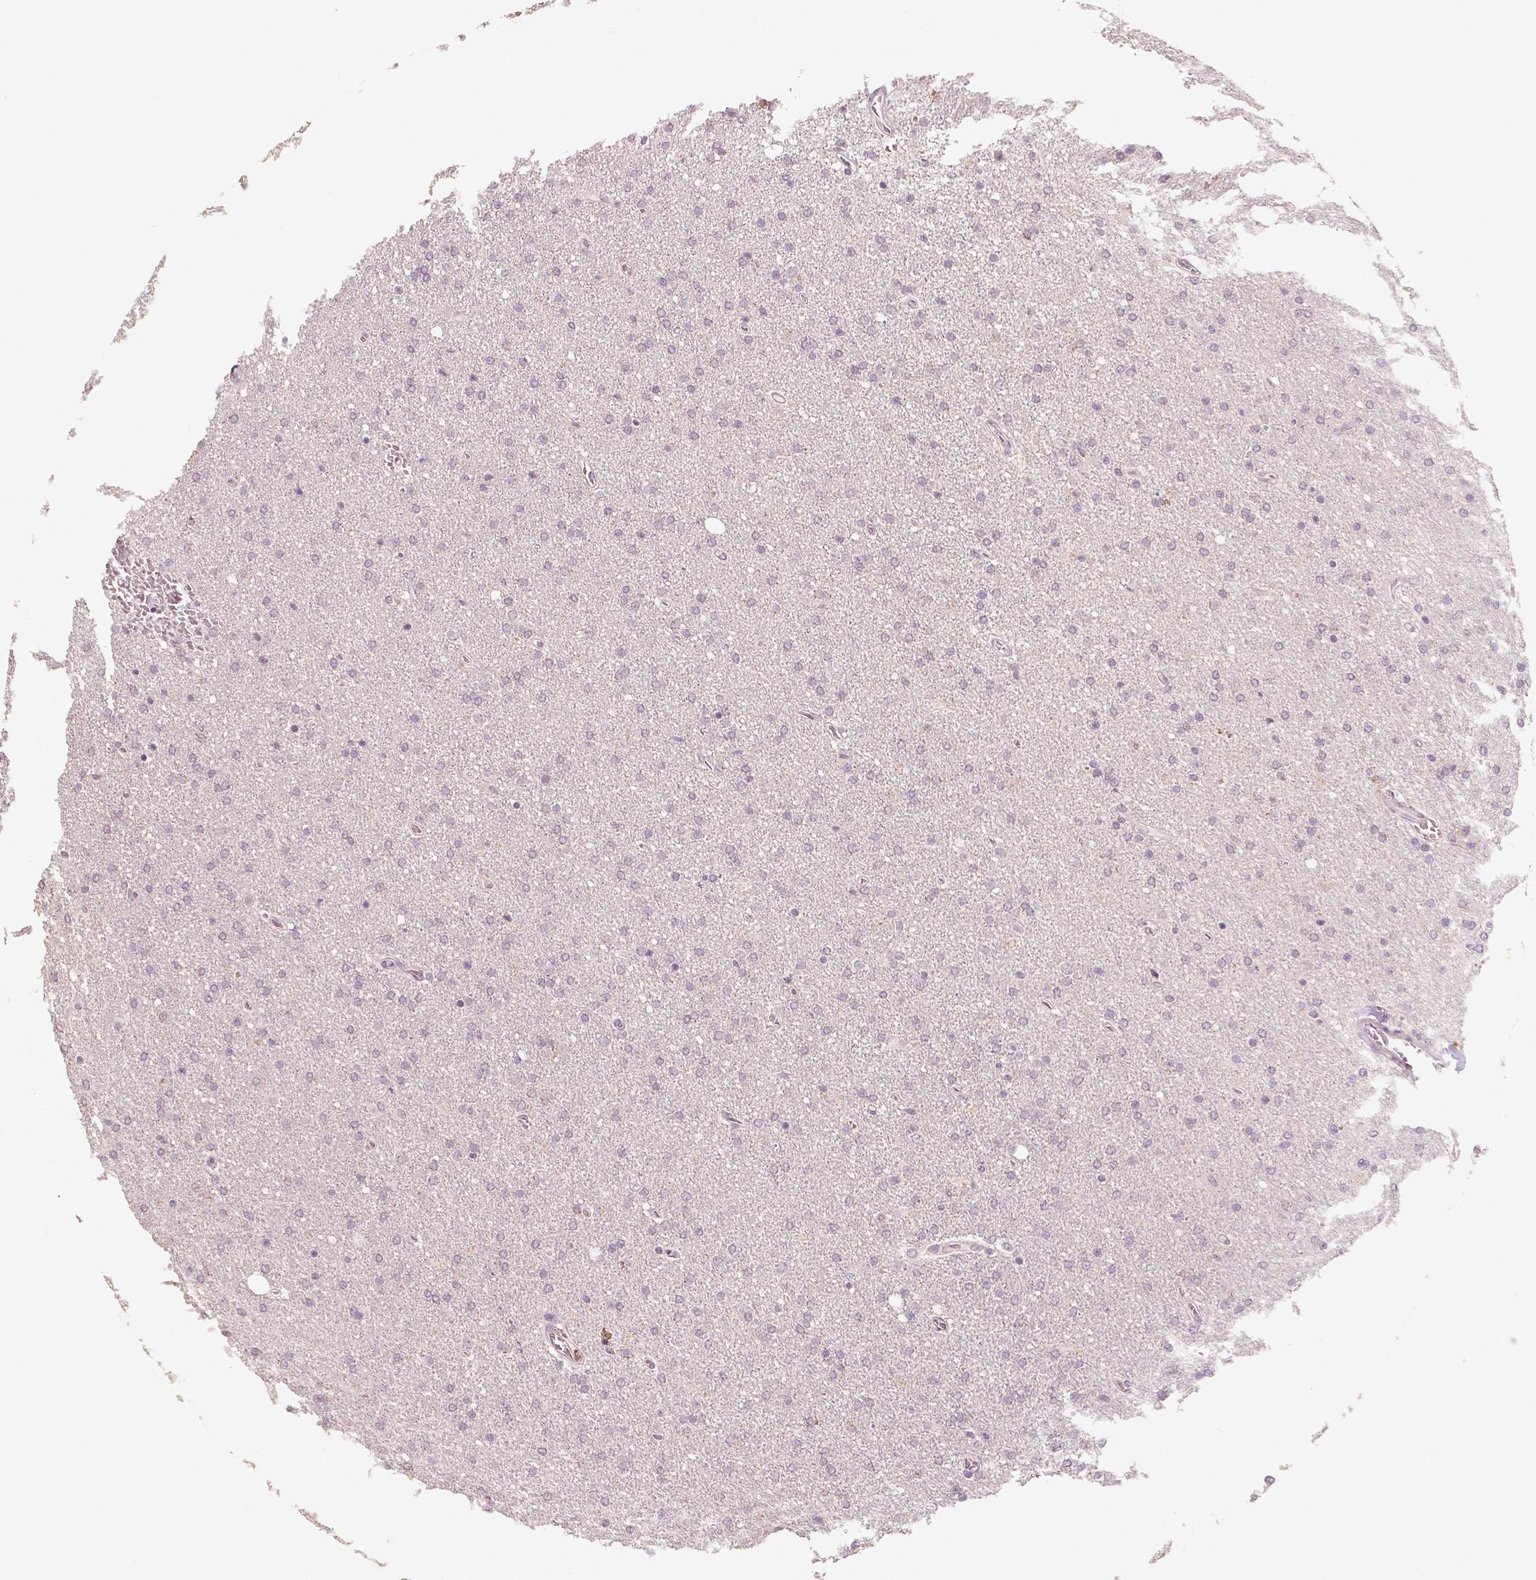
{"staining": {"intensity": "negative", "quantity": "none", "location": "none"}, "tissue": "glioma", "cell_type": "Tumor cells", "image_type": "cancer", "snomed": [{"axis": "morphology", "description": "Glioma, malignant, High grade"}, {"axis": "topography", "description": "Cerebral cortex"}], "caption": "Glioma was stained to show a protein in brown. There is no significant positivity in tumor cells.", "gene": "RNASE7", "patient": {"sex": "male", "age": 70}}